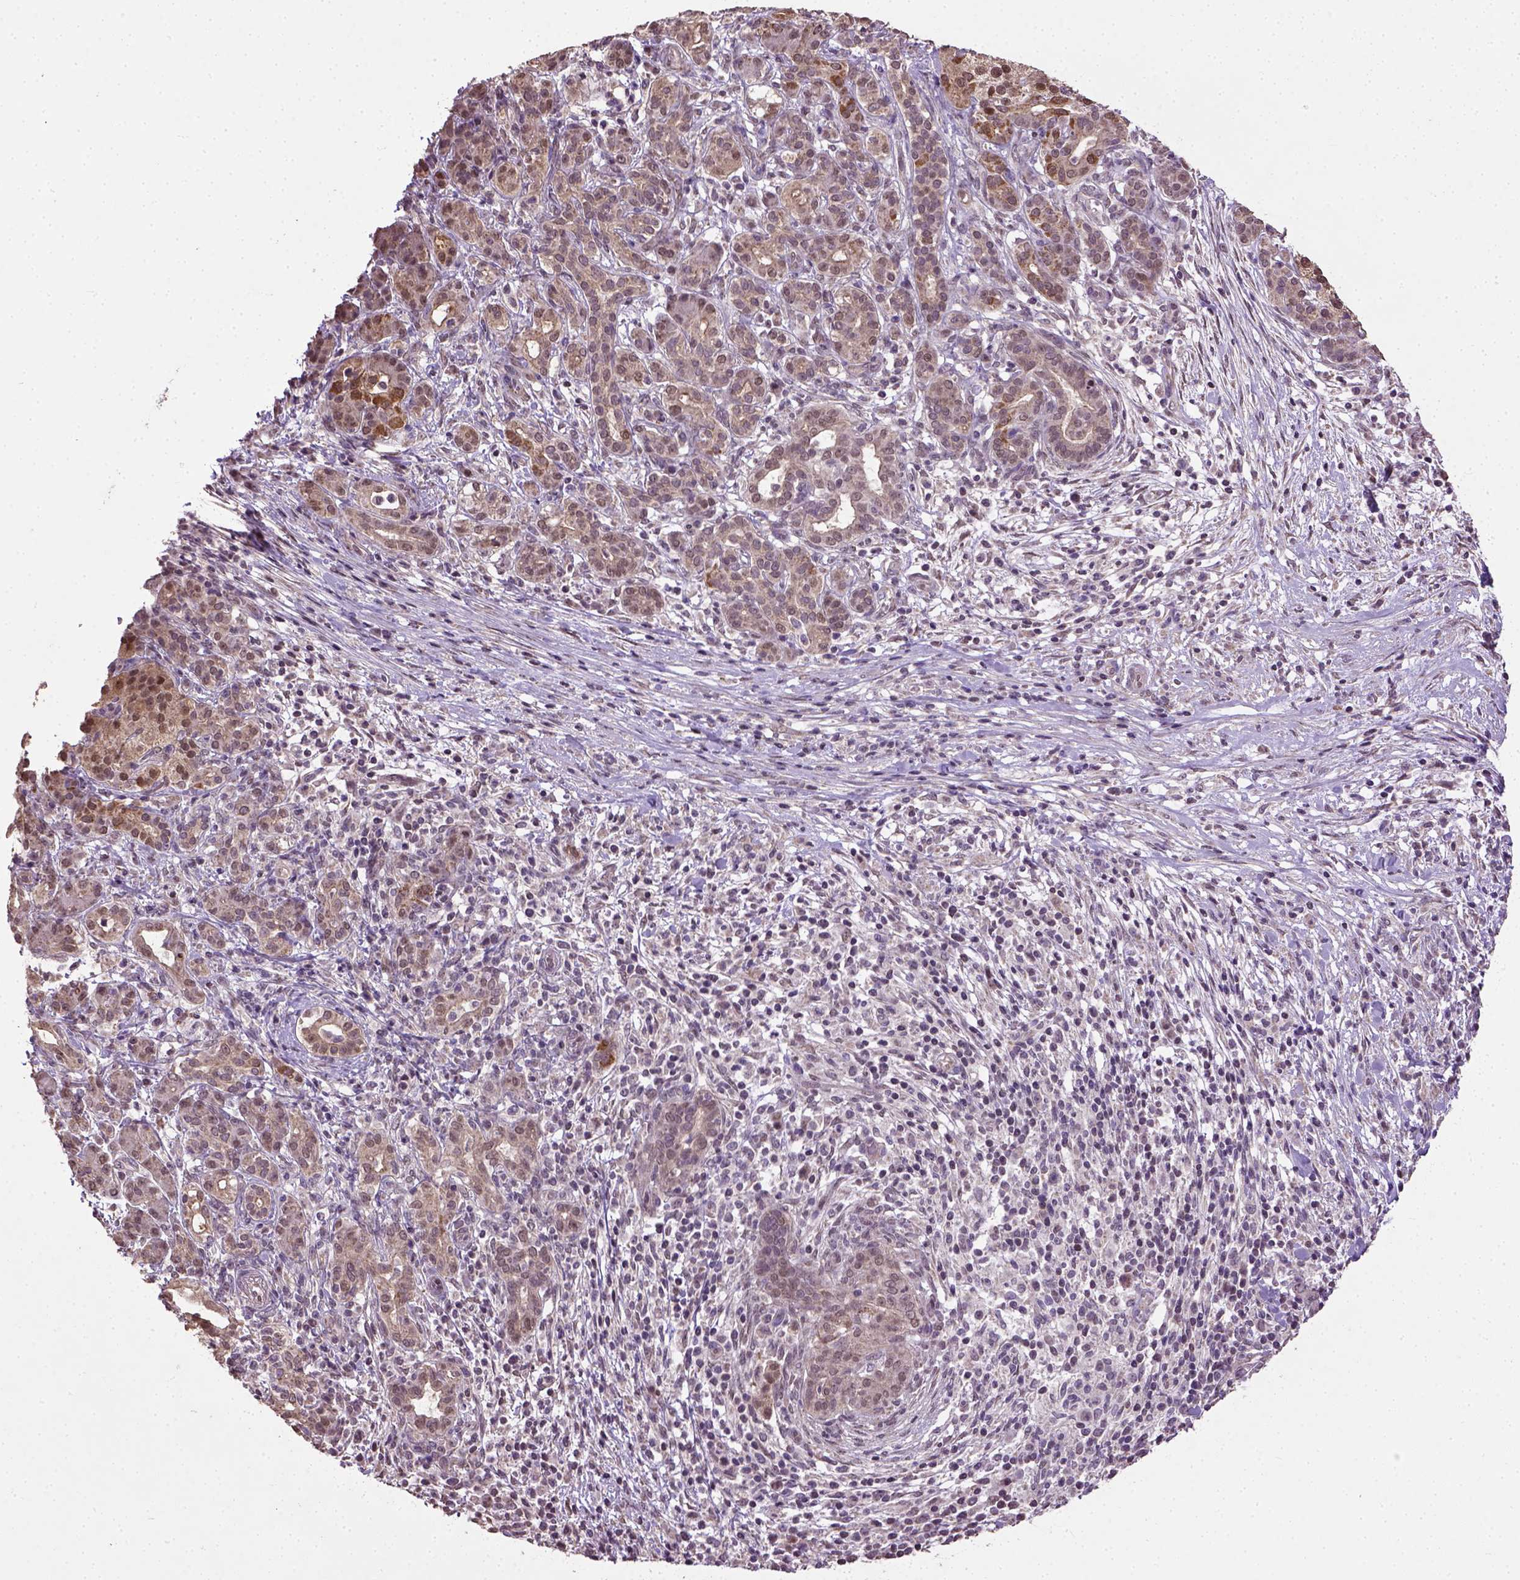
{"staining": {"intensity": "moderate", "quantity": ">75%", "location": "cytoplasmic/membranous,nuclear"}, "tissue": "pancreatic cancer", "cell_type": "Tumor cells", "image_type": "cancer", "snomed": [{"axis": "morphology", "description": "Adenocarcinoma, NOS"}, {"axis": "topography", "description": "Pancreas"}], "caption": "The image demonstrates staining of pancreatic cancer (adenocarcinoma), revealing moderate cytoplasmic/membranous and nuclear protein positivity (brown color) within tumor cells.", "gene": "UBA3", "patient": {"sex": "male", "age": 44}}